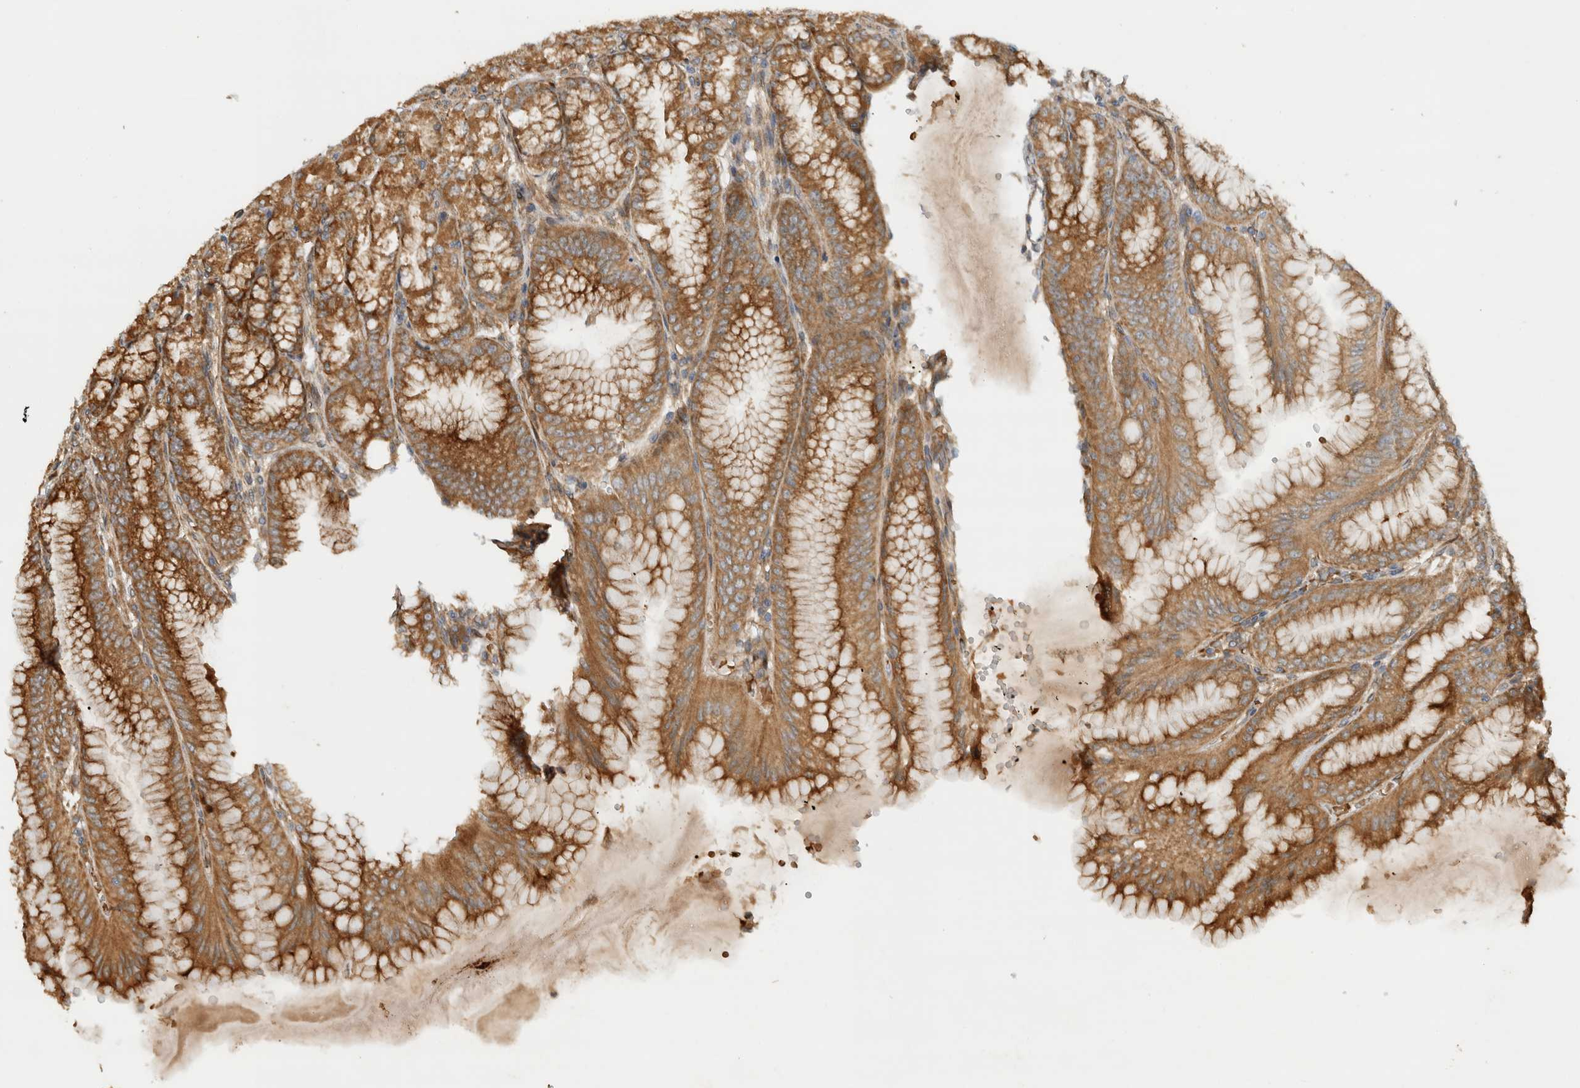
{"staining": {"intensity": "strong", "quantity": ">75%", "location": "cytoplasmic/membranous"}, "tissue": "stomach", "cell_type": "Glandular cells", "image_type": "normal", "snomed": [{"axis": "morphology", "description": "Normal tissue, NOS"}, {"axis": "topography", "description": "Stomach, lower"}], "caption": "Immunohistochemical staining of normal stomach reveals >75% levels of strong cytoplasmic/membranous protein expression in about >75% of glandular cells. Ihc stains the protein of interest in brown and the nuclei are stained blue.", "gene": "TUBD1", "patient": {"sex": "male", "age": 71}}